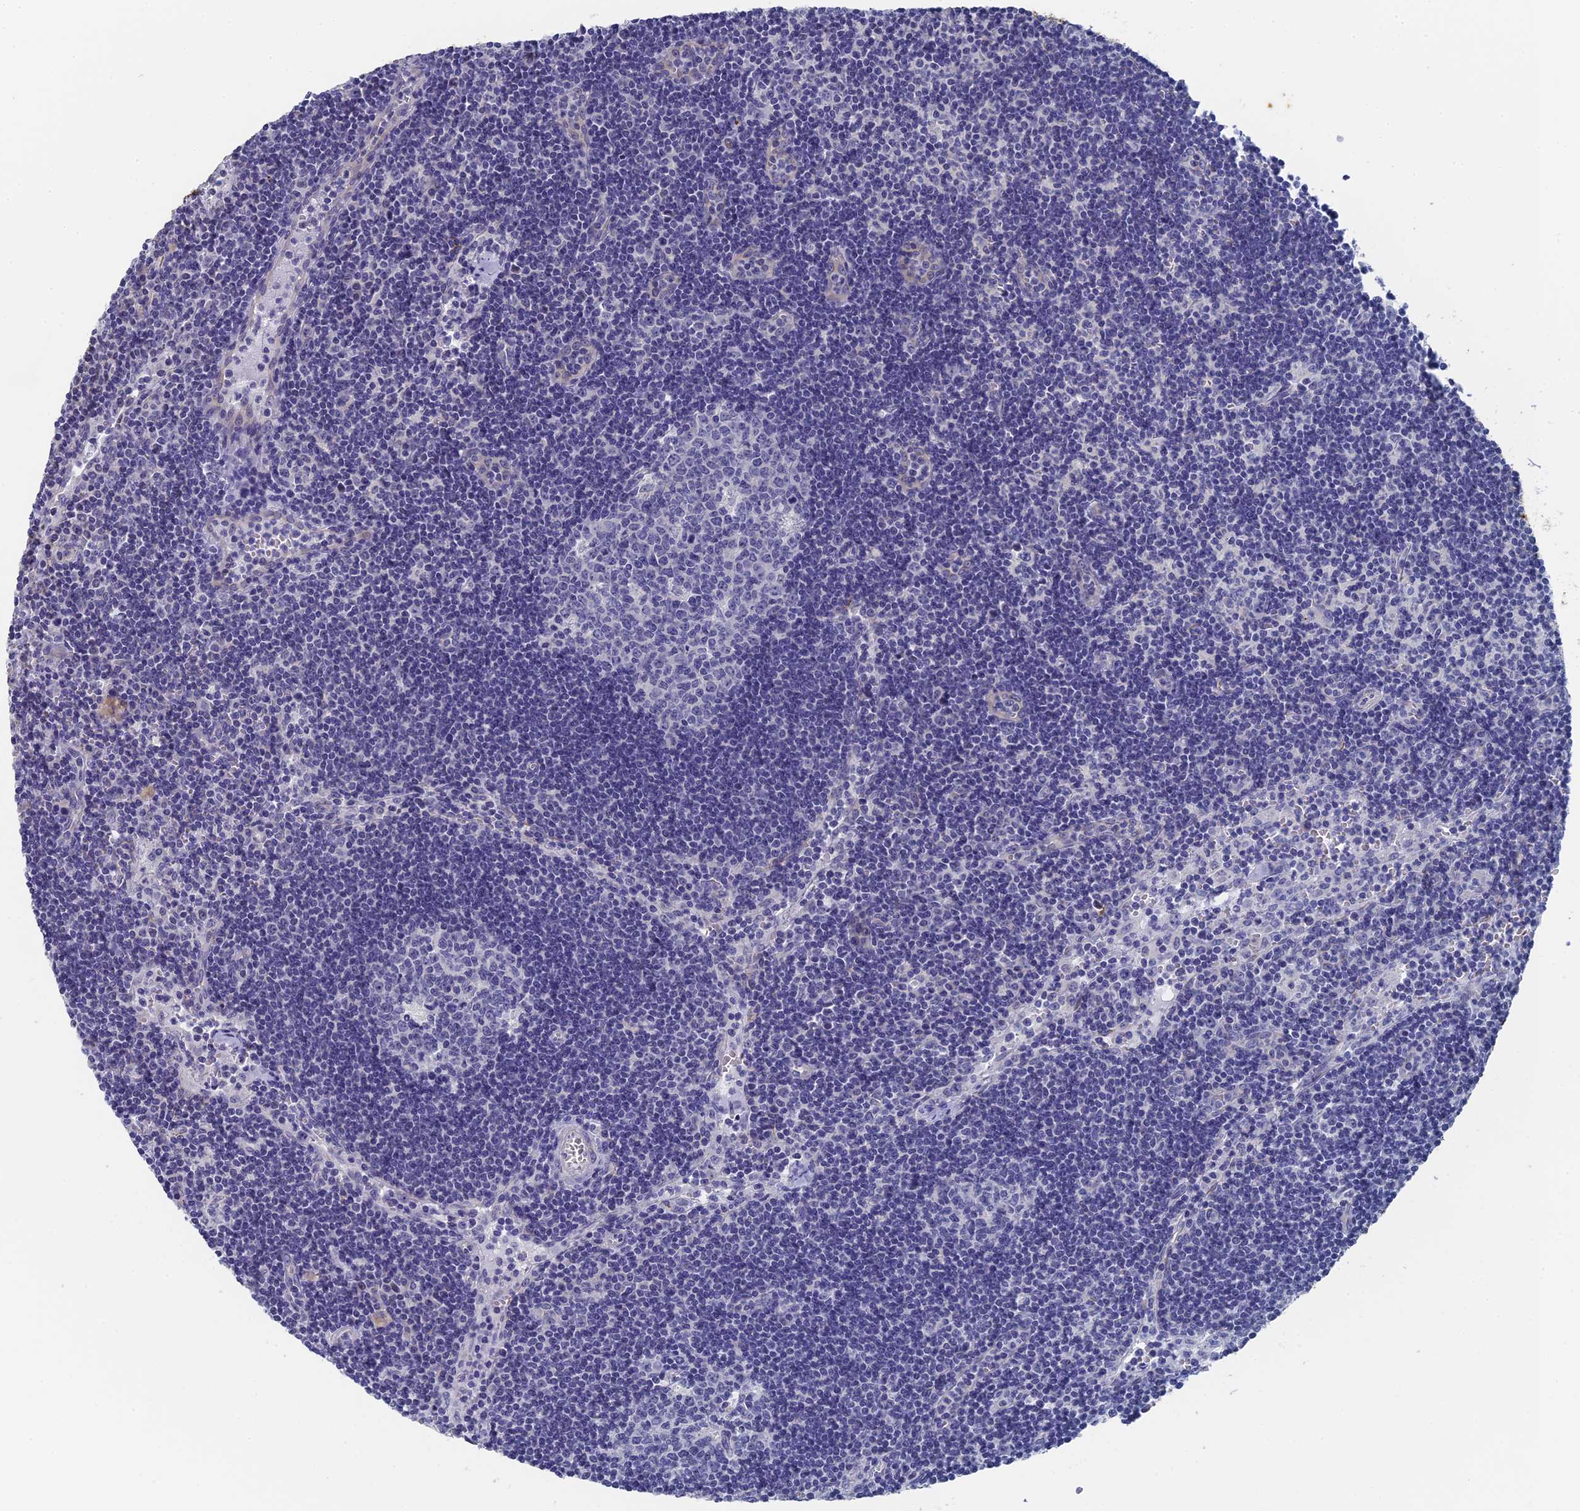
{"staining": {"intensity": "negative", "quantity": "none", "location": "none"}, "tissue": "lymph node", "cell_type": "Germinal center cells", "image_type": "normal", "snomed": [{"axis": "morphology", "description": "Normal tissue, NOS"}, {"axis": "topography", "description": "Lymph node"}], "caption": "The micrograph demonstrates no significant staining in germinal center cells of lymph node. The staining was performed using DAB to visualize the protein expression in brown, while the nuclei were stained in blue with hematoxylin (Magnification: 20x).", "gene": "SRFBP1", "patient": {"sex": "female", "age": 32}}